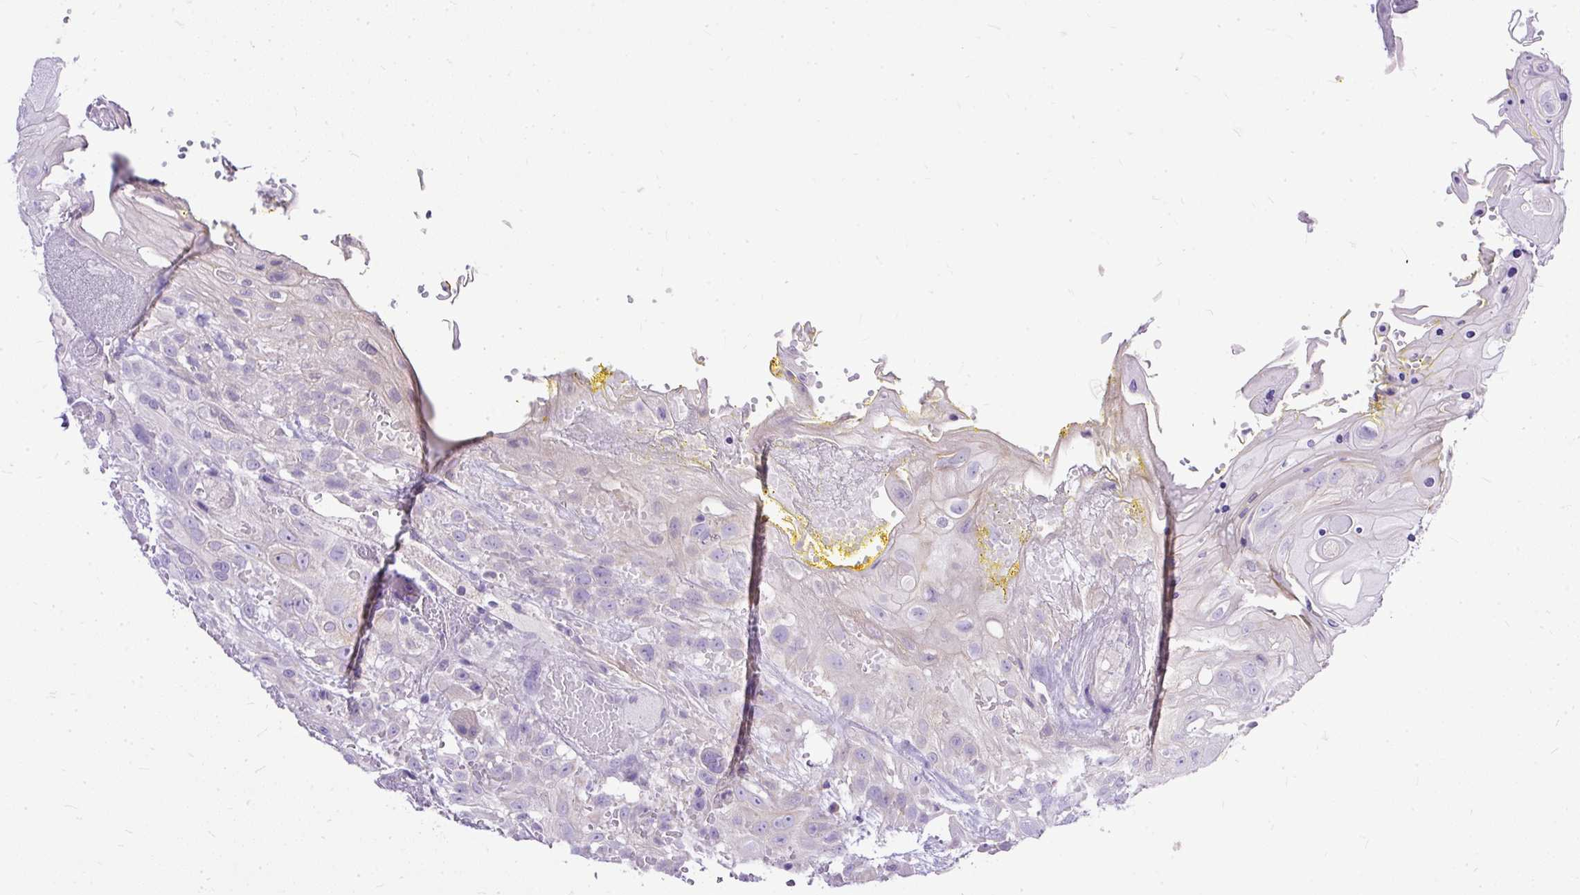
{"staining": {"intensity": "negative", "quantity": "none", "location": "none"}, "tissue": "head and neck cancer", "cell_type": "Tumor cells", "image_type": "cancer", "snomed": [{"axis": "morphology", "description": "Squamous cell carcinoma, NOS"}, {"axis": "topography", "description": "Head-Neck"}], "caption": "Tumor cells show no significant protein expression in head and neck cancer.", "gene": "AMFR", "patient": {"sex": "female", "age": 43}}